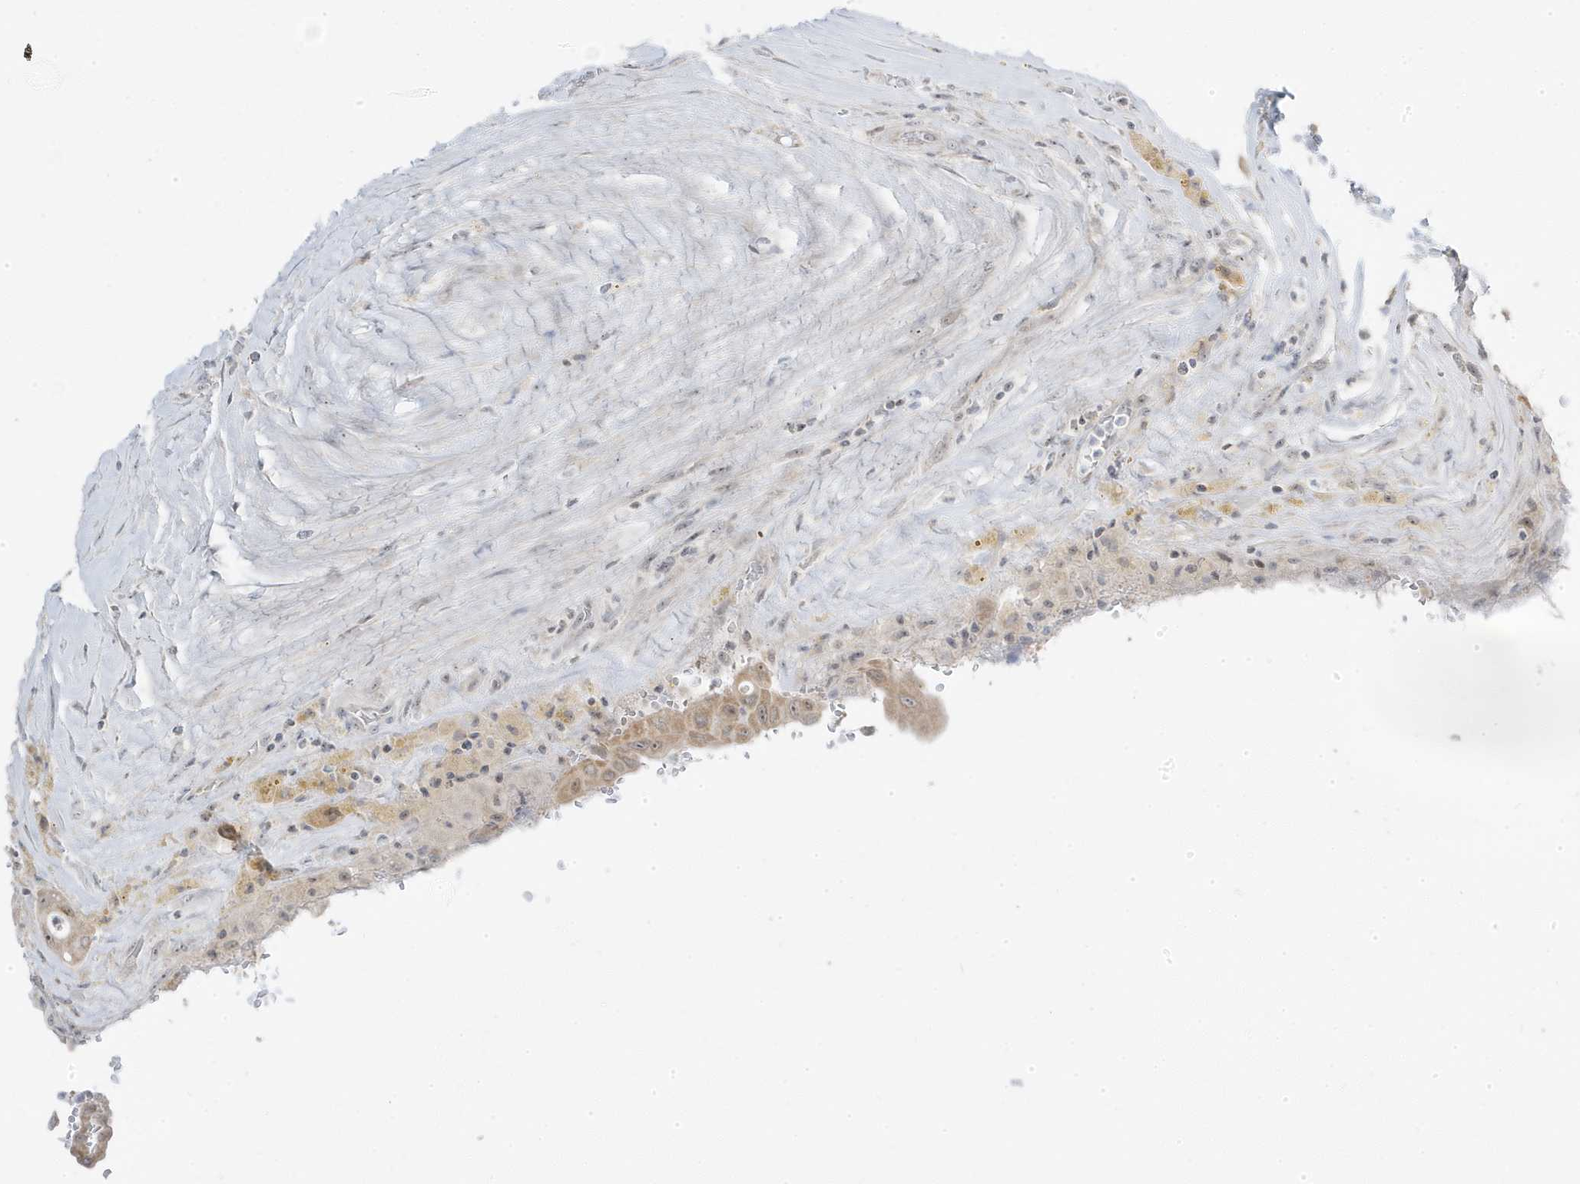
{"staining": {"intensity": "moderate", "quantity": ">75%", "location": "cytoplasmic/membranous"}, "tissue": "thyroid cancer", "cell_type": "Tumor cells", "image_type": "cancer", "snomed": [{"axis": "morphology", "description": "Papillary adenocarcinoma, NOS"}, {"axis": "topography", "description": "Thyroid gland"}], "caption": "High-magnification brightfield microscopy of papillary adenocarcinoma (thyroid) stained with DAB (3,3'-diaminobenzidine) (brown) and counterstained with hematoxylin (blue). tumor cells exhibit moderate cytoplasmic/membranous positivity is identified in about>75% of cells.", "gene": "TSEN15", "patient": {"sex": "male", "age": 77}}